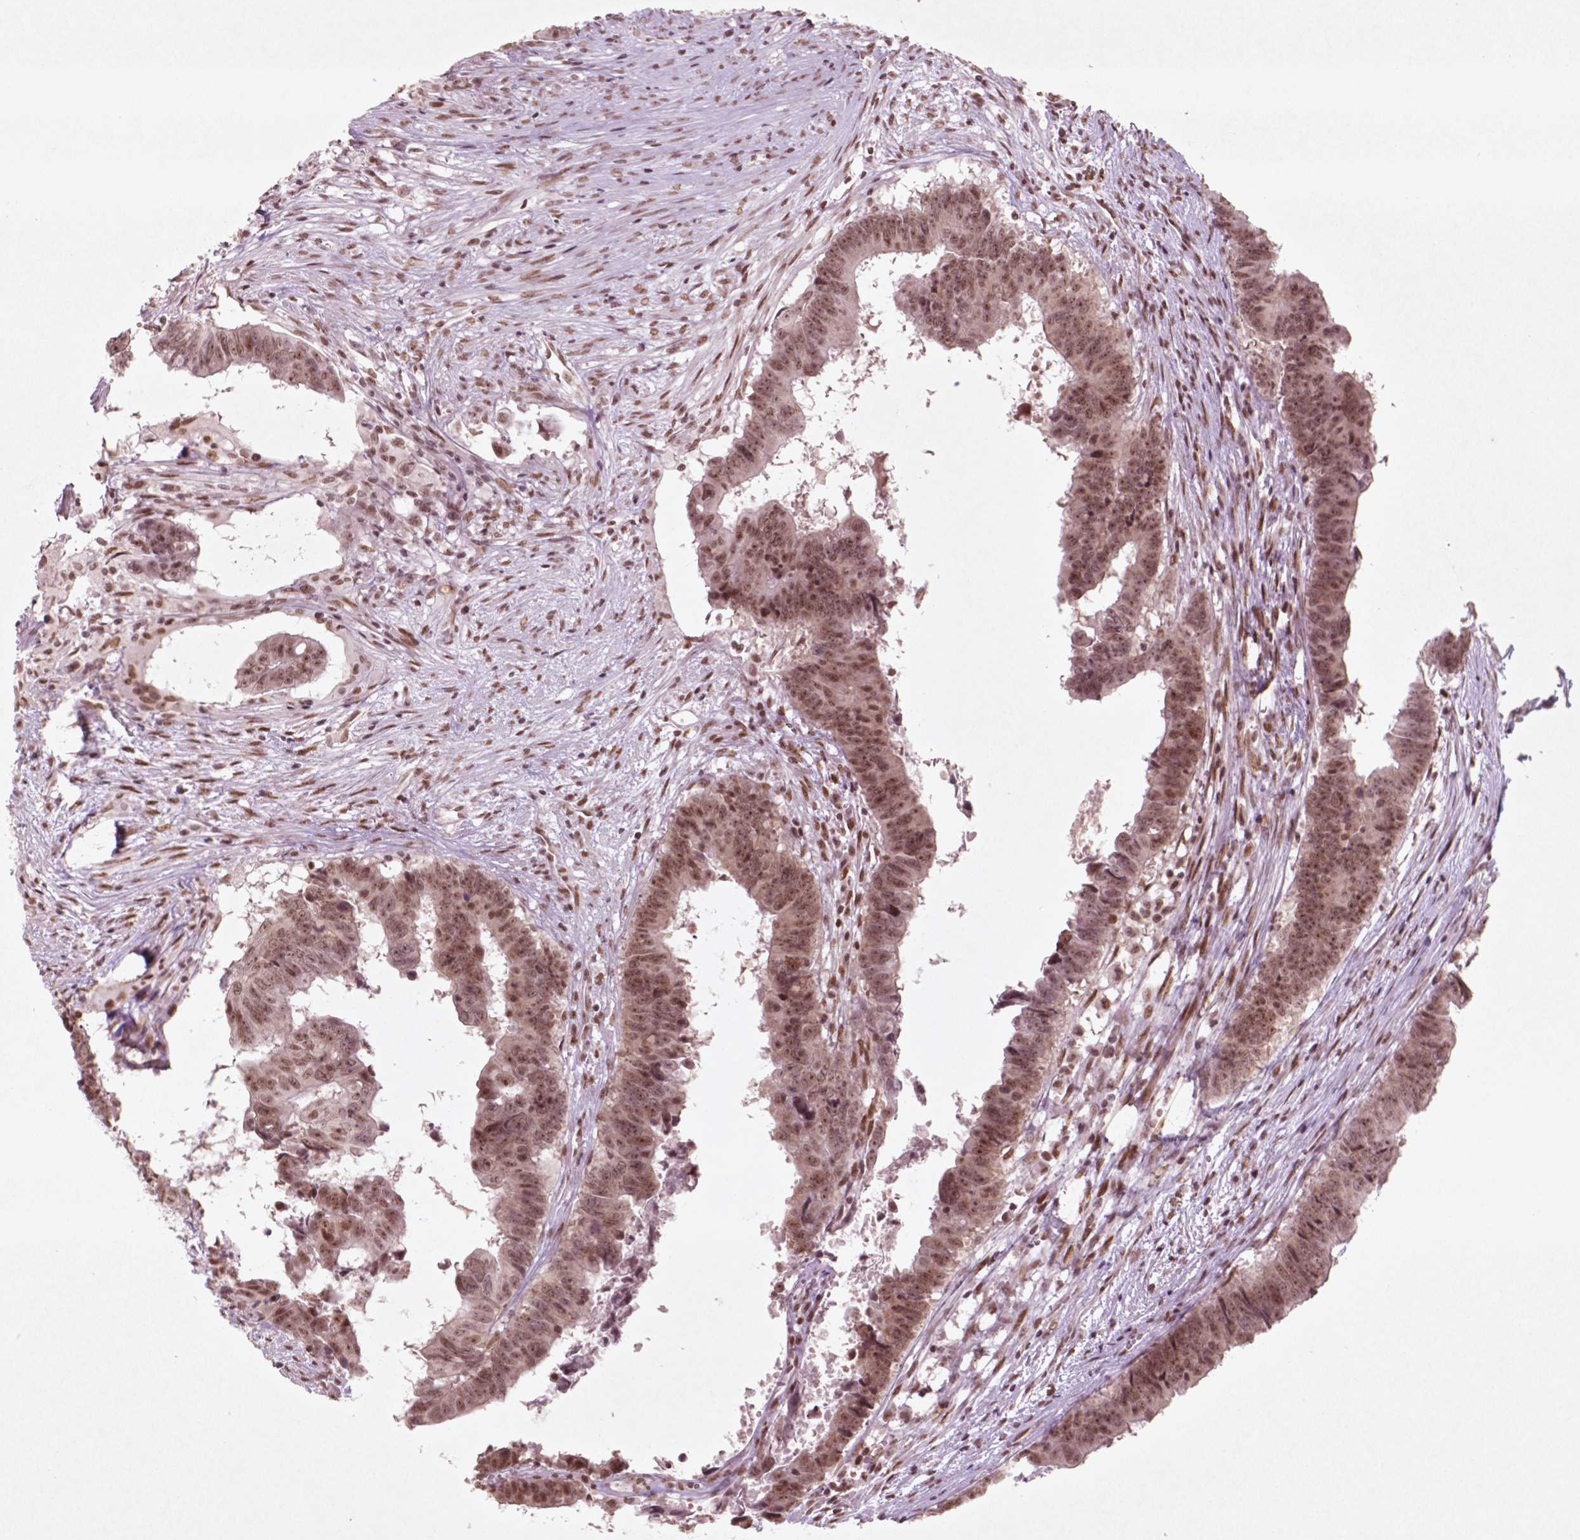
{"staining": {"intensity": "moderate", "quantity": ">75%", "location": "nuclear"}, "tissue": "colorectal cancer", "cell_type": "Tumor cells", "image_type": "cancer", "snomed": [{"axis": "morphology", "description": "Adenocarcinoma, NOS"}, {"axis": "topography", "description": "Colon"}], "caption": "Immunohistochemistry (IHC) of colorectal cancer demonstrates medium levels of moderate nuclear positivity in about >75% of tumor cells.", "gene": "HMG20B", "patient": {"sex": "female", "age": 82}}